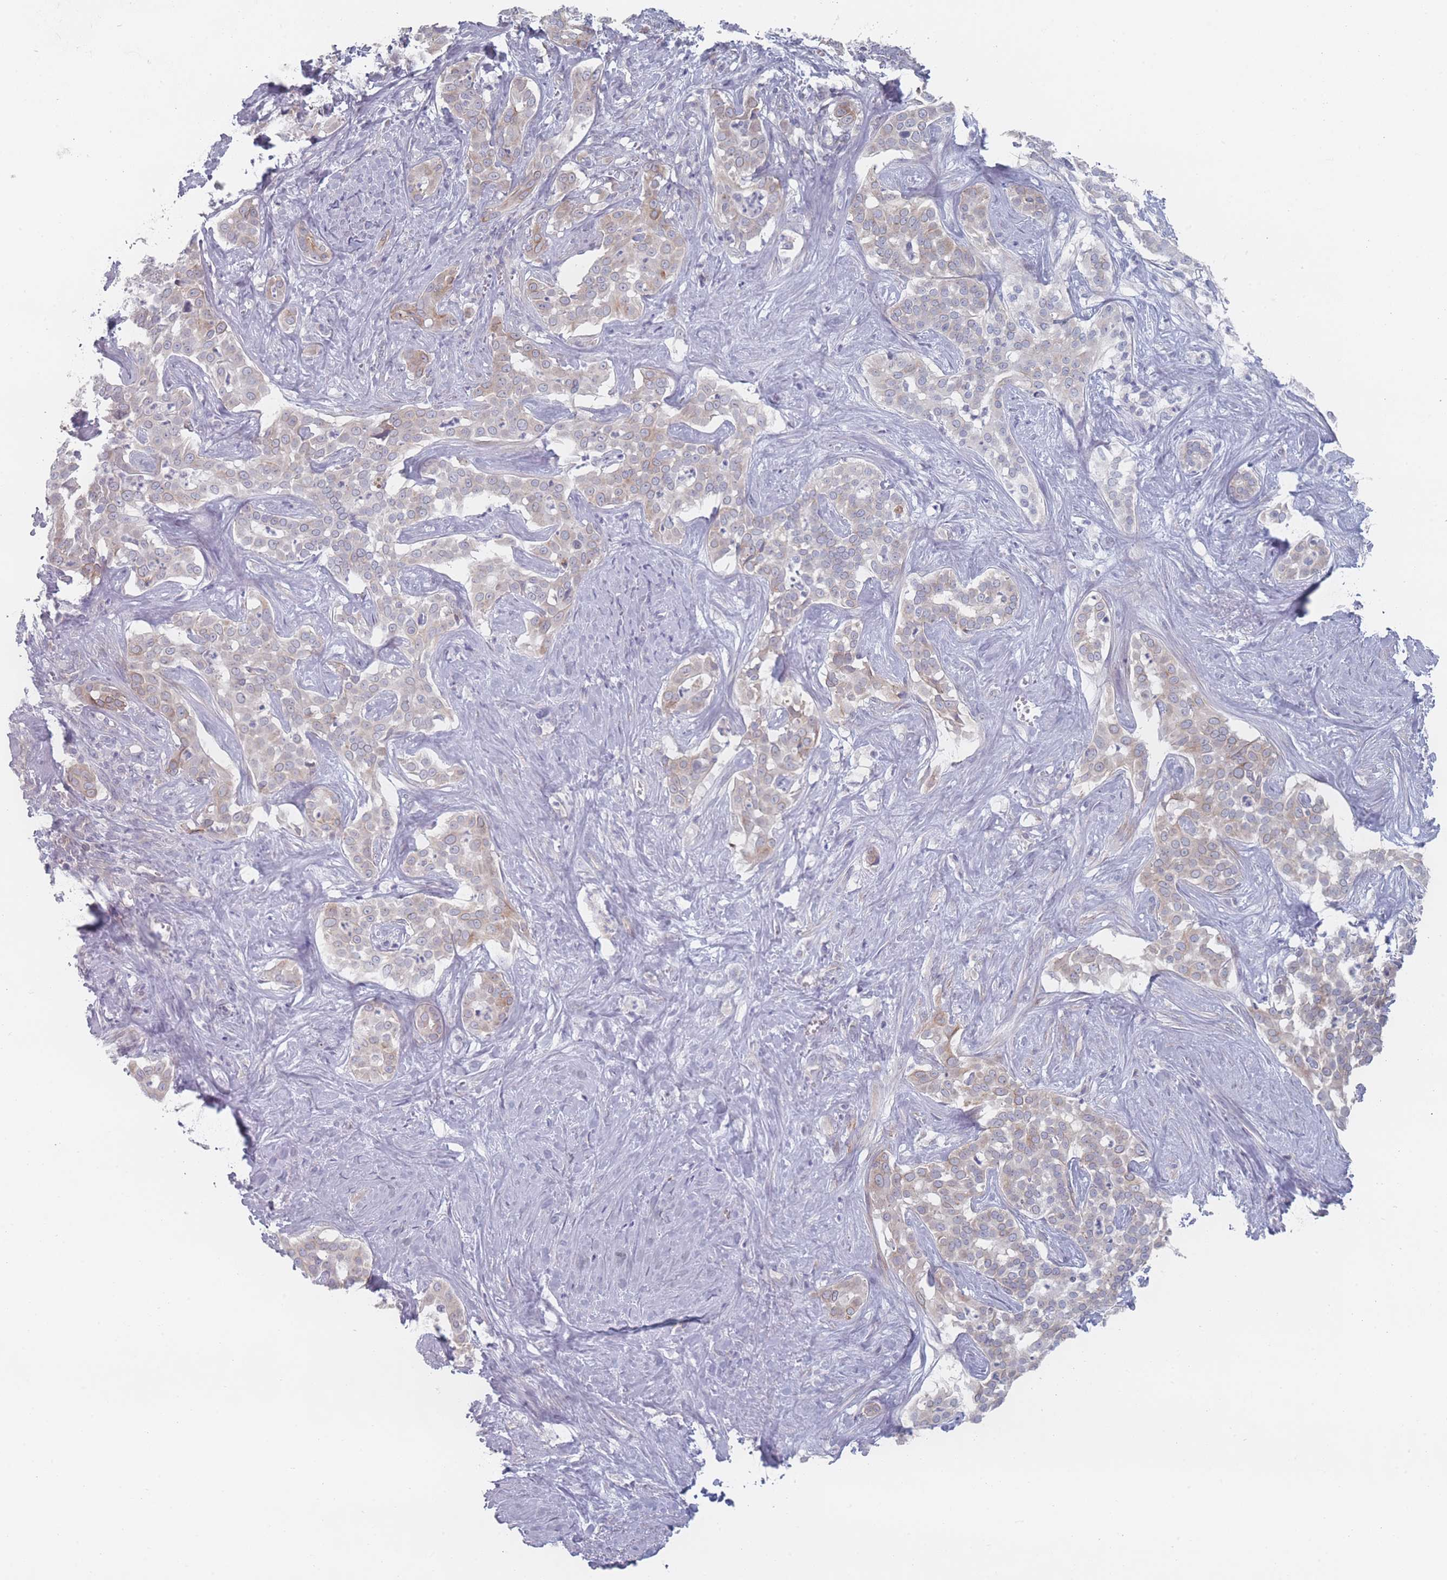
{"staining": {"intensity": "weak", "quantity": "<25%", "location": "cytoplasmic/membranous"}, "tissue": "liver cancer", "cell_type": "Tumor cells", "image_type": "cancer", "snomed": [{"axis": "morphology", "description": "Cholangiocarcinoma"}, {"axis": "topography", "description": "Liver"}], "caption": "This is an immunohistochemistry (IHC) micrograph of human liver cholangiocarcinoma. There is no positivity in tumor cells.", "gene": "RNF4", "patient": {"sex": "male", "age": 67}}